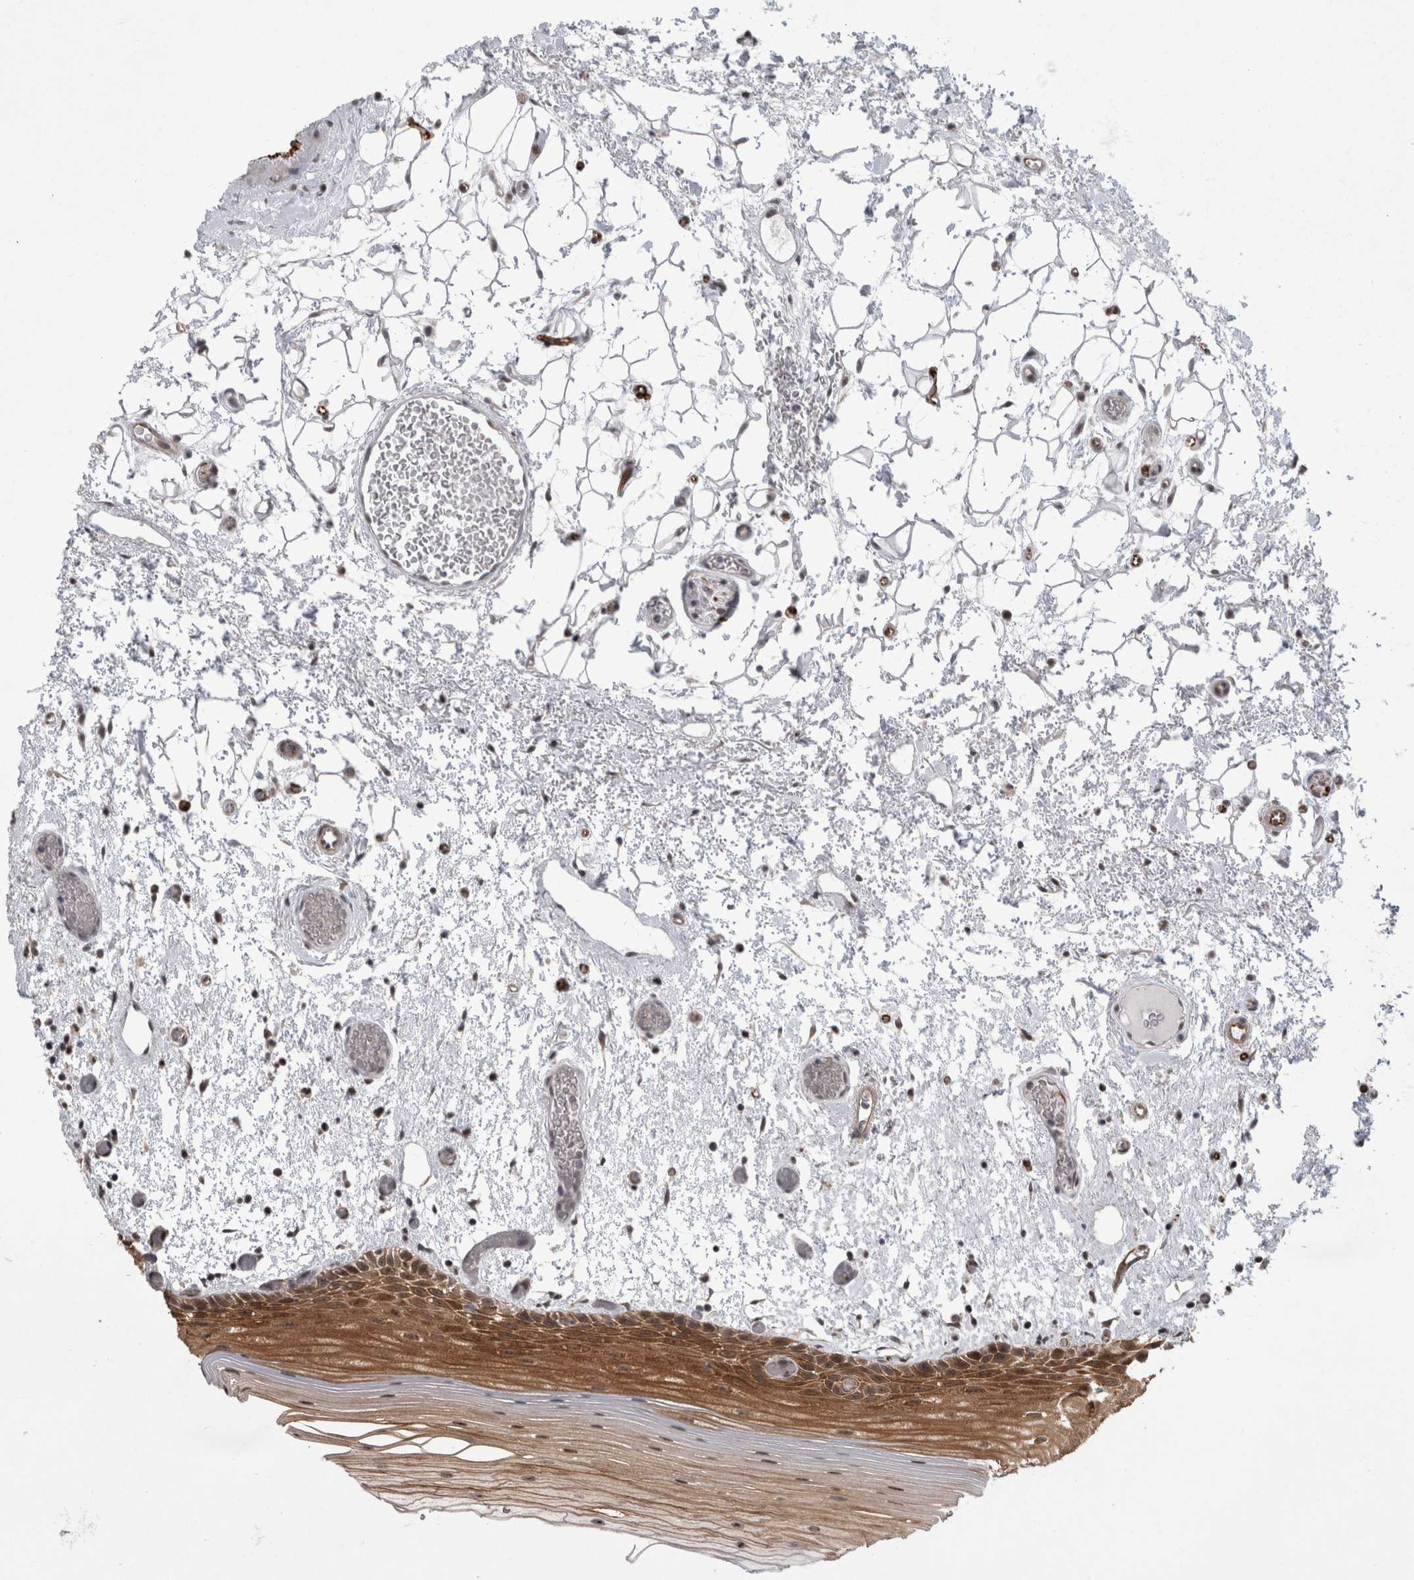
{"staining": {"intensity": "strong", "quantity": ">75%", "location": "cytoplasmic/membranous"}, "tissue": "oral mucosa", "cell_type": "Squamous epithelial cells", "image_type": "normal", "snomed": [{"axis": "morphology", "description": "Normal tissue, NOS"}, {"axis": "topography", "description": "Oral tissue"}], "caption": "Protein staining reveals strong cytoplasmic/membranous staining in approximately >75% of squamous epithelial cells in benign oral mucosa.", "gene": "FAM83H", "patient": {"sex": "male", "age": 52}}